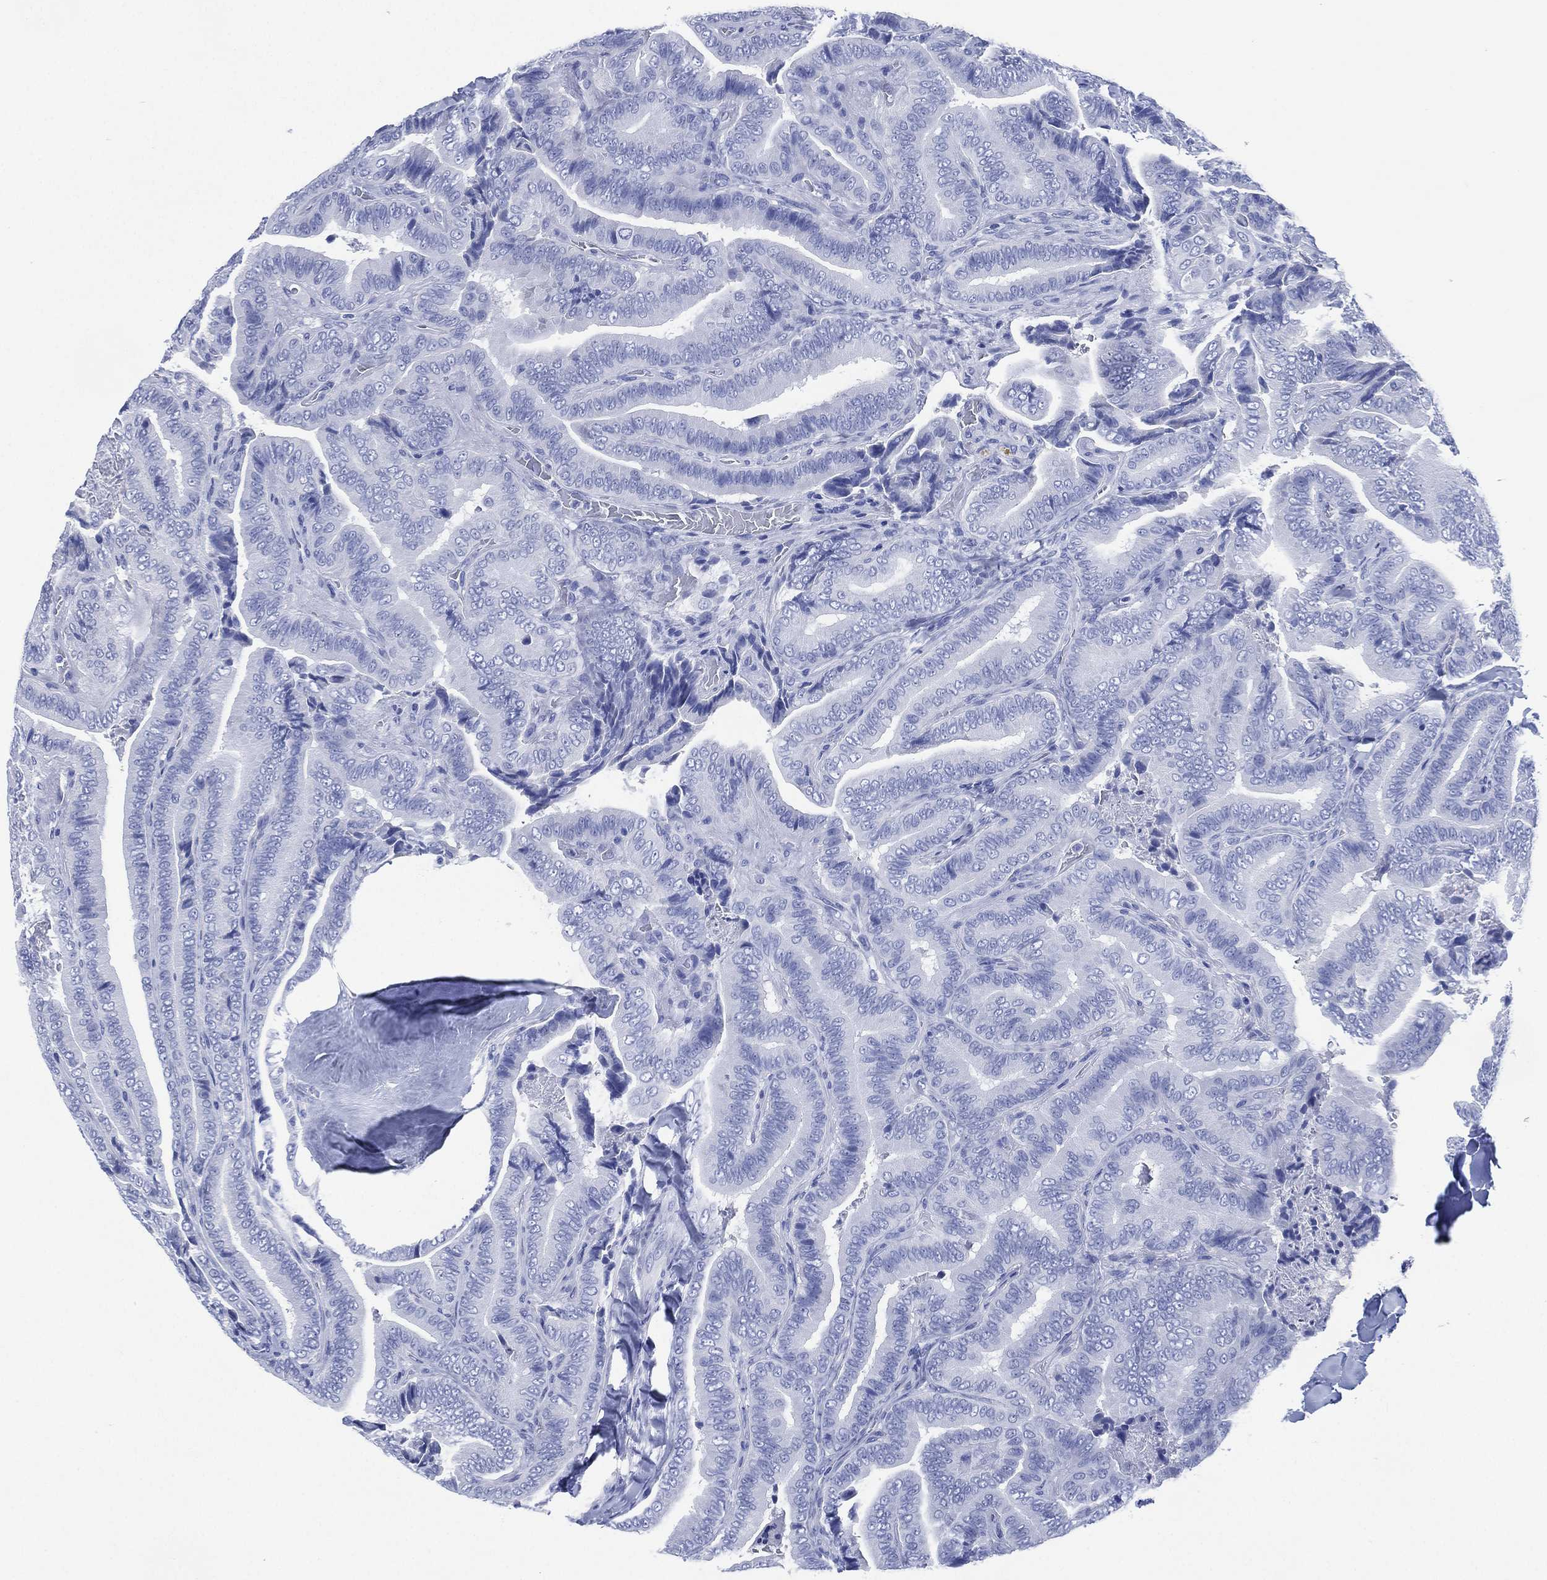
{"staining": {"intensity": "negative", "quantity": "none", "location": "none"}, "tissue": "thyroid cancer", "cell_type": "Tumor cells", "image_type": "cancer", "snomed": [{"axis": "morphology", "description": "Papillary adenocarcinoma, NOS"}, {"axis": "topography", "description": "Thyroid gland"}], "caption": "High magnification brightfield microscopy of thyroid cancer stained with DAB (brown) and counterstained with hematoxylin (blue): tumor cells show no significant staining. (DAB immunohistochemistry (IHC) with hematoxylin counter stain).", "gene": "SIGLECL1", "patient": {"sex": "male", "age": 61}}